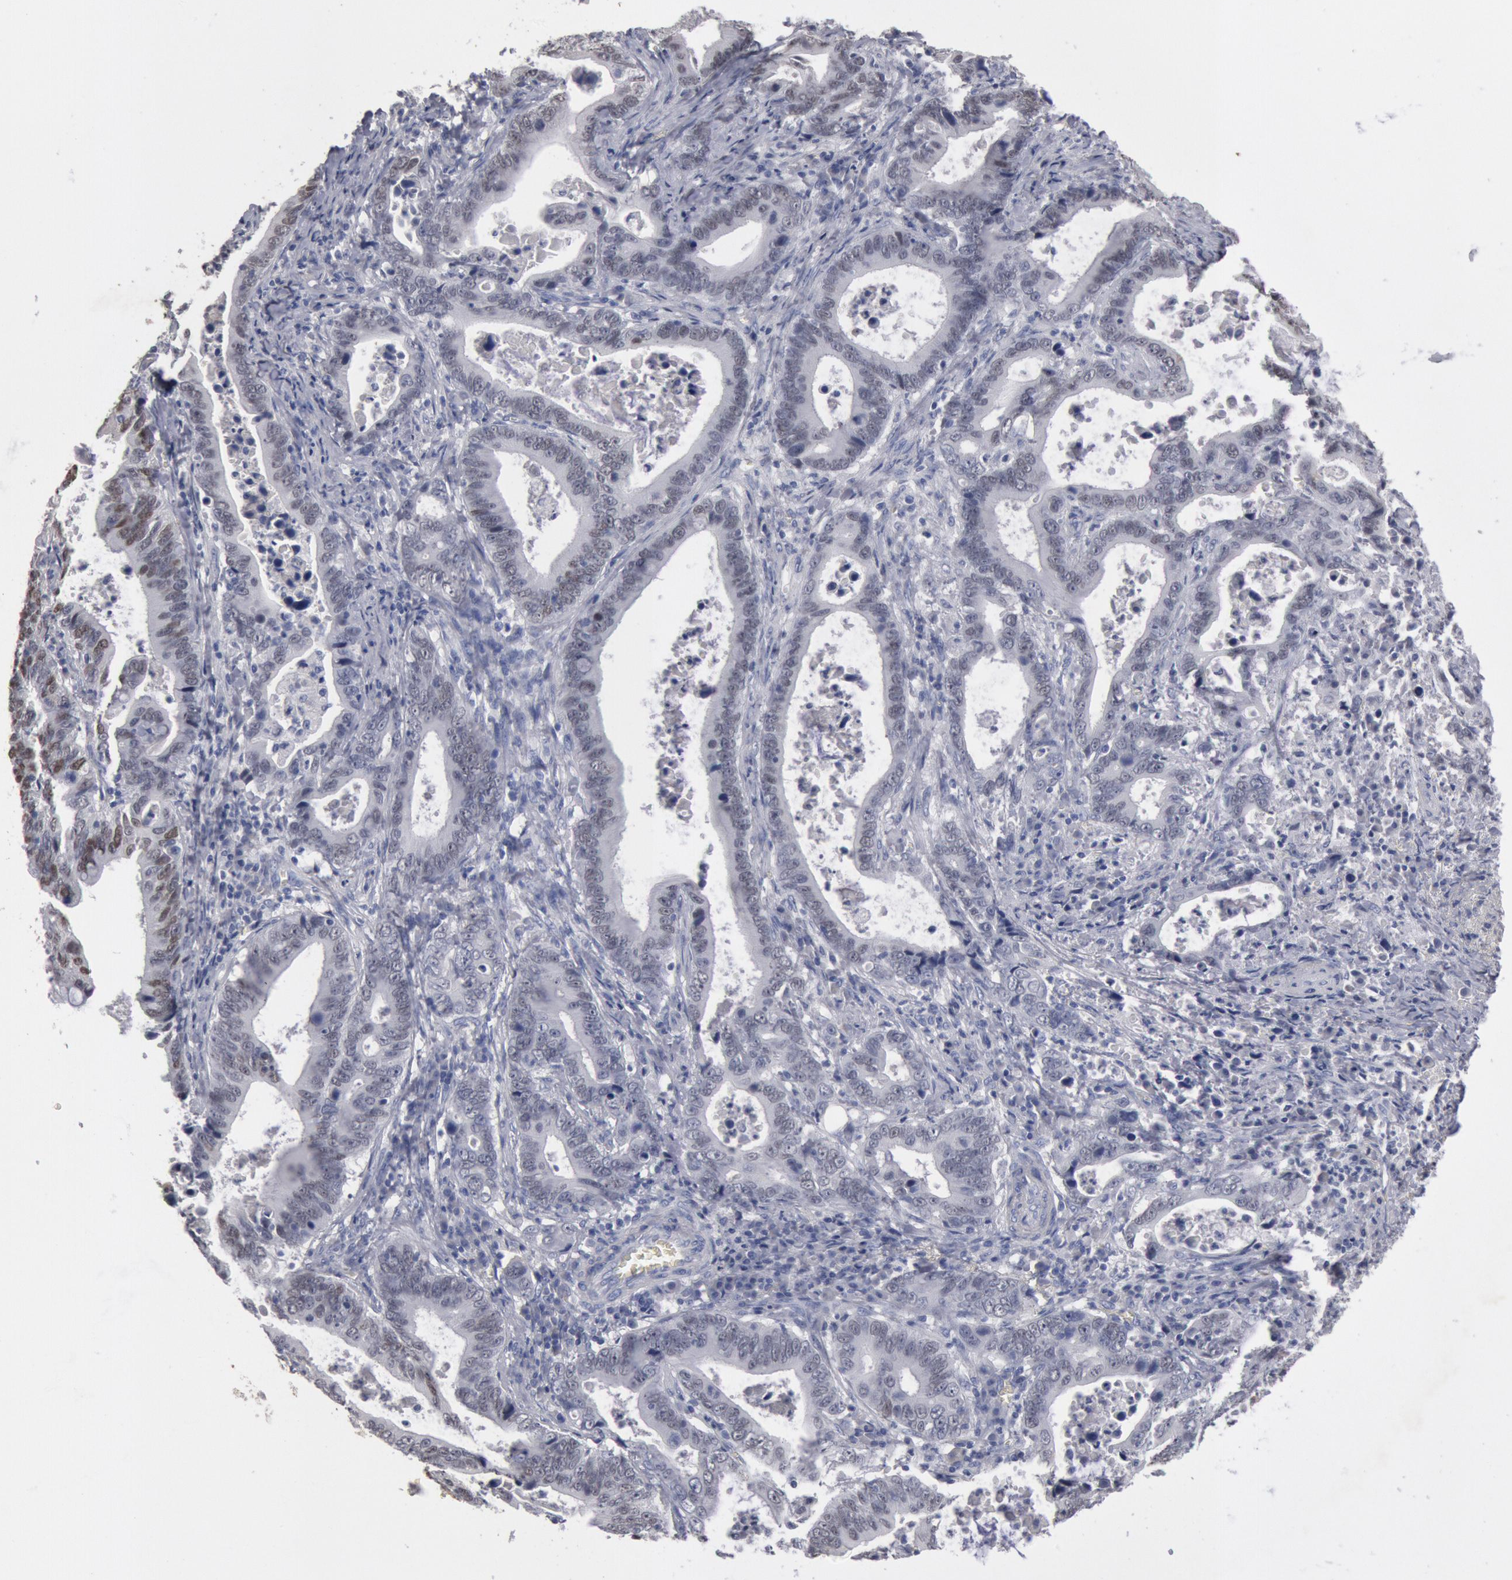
{"staining": {"intensity": "weak", "quantity": "25%-75%", "location": "nuclear"}, "tissue": "stomach cancer", "cell_type": "Tumor cells", "image_type": "cancer", "snomed": [{"axis": "morphology", "description": "Adenocarcinoma, NOS"}, {"axis": "topography", "description": "Stomach, upper"}], "caption": "Approximately 25%-75% of tumor cells in human stomach cancer exhibit weak nuclear protein staining as visualized by brown immunohistochemical staining.", "gene": "FOXA2", "patient": {"sex": "male", "age": 63}}